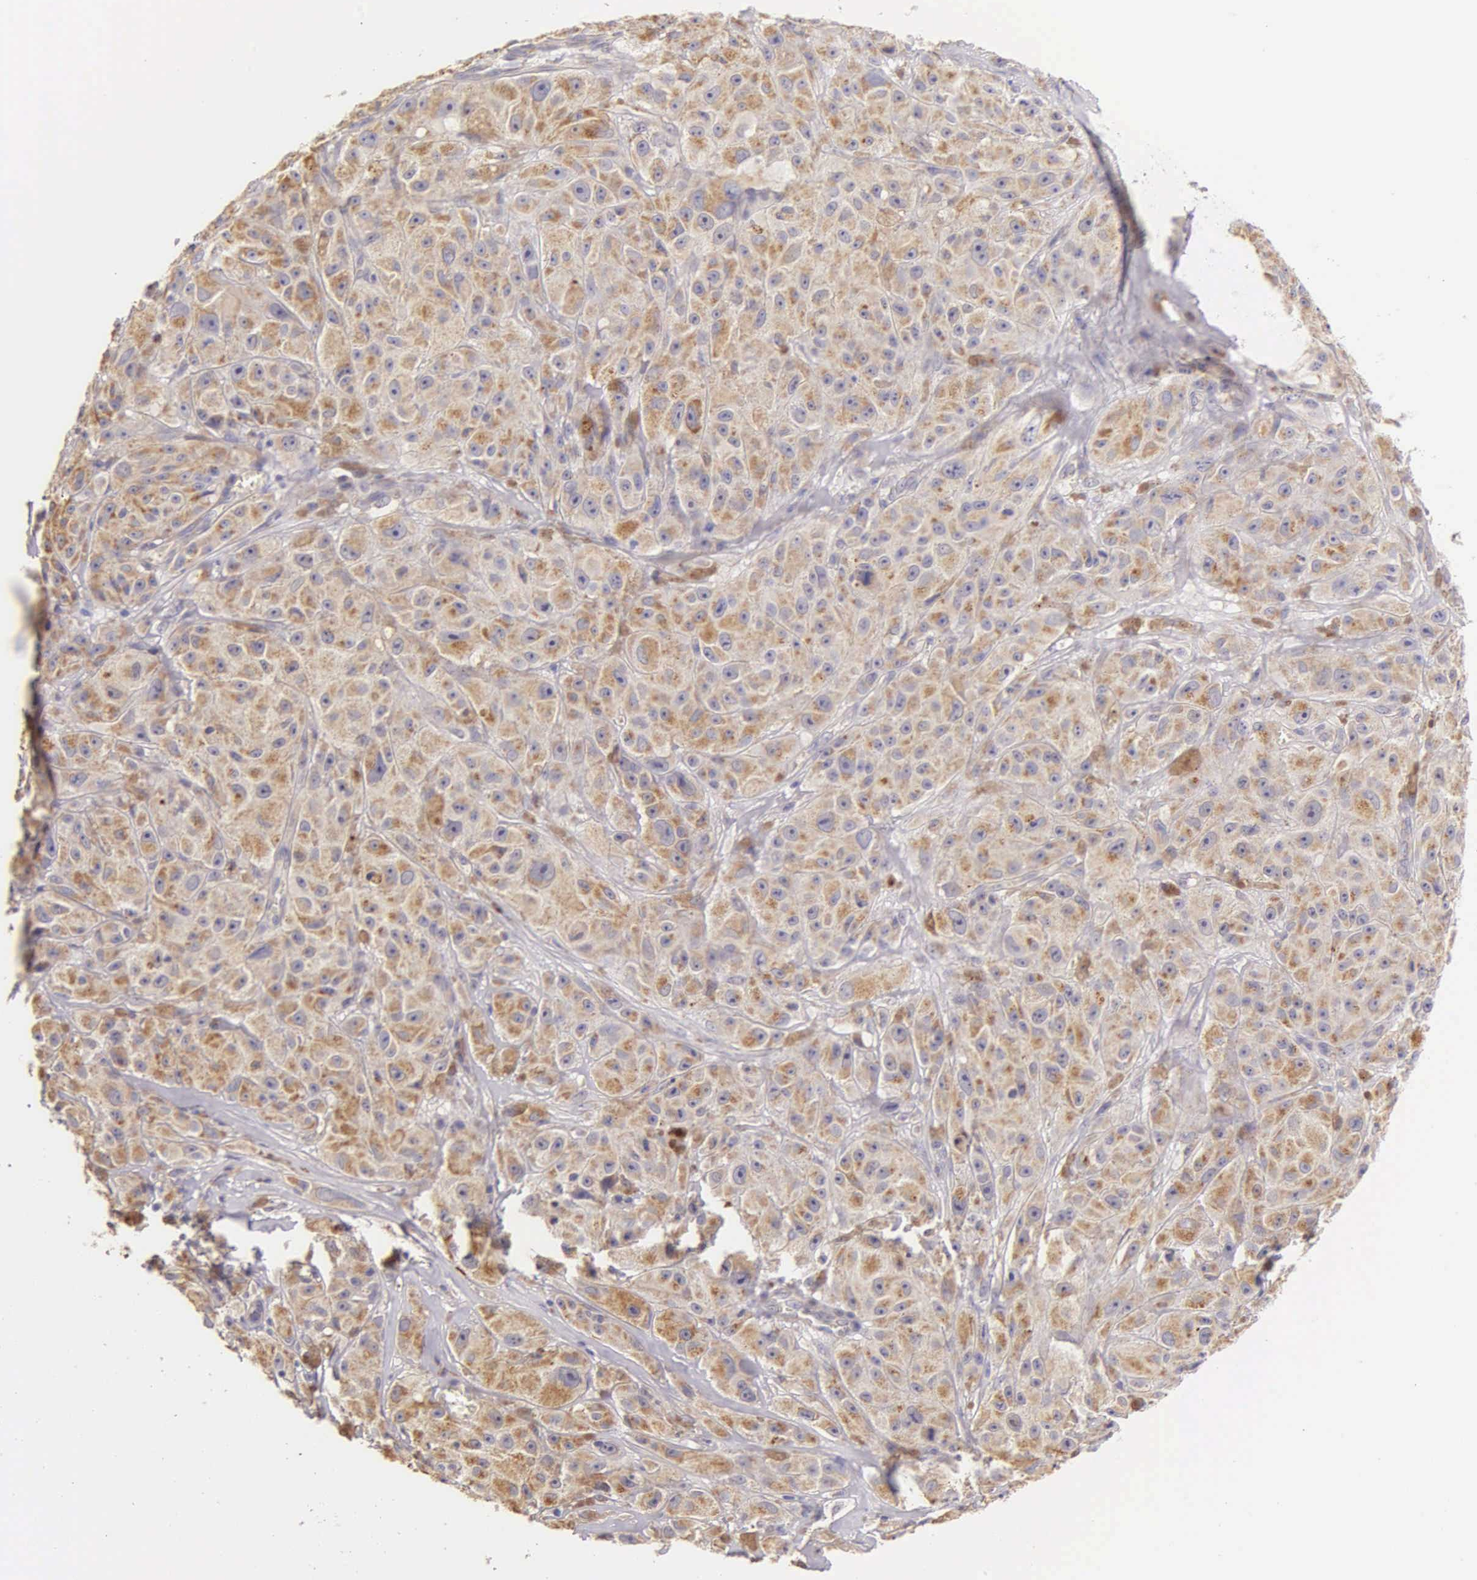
{"staining": {"intensity": "weak", "quantity": "25%-75%", "location": "cytoplasmic/membranous"}, "tissue": "melanoma", "cell_type": "Tumor cells", "image_type": "cancer", "snomed": [{"axis": "morphology", "description": "Malignant melanoma, NOS"}, {"axis": "topography", "description": "Skin"}], "caption": "IHC (DAB (3,3'-diaminobenzidine)) staining of malignant melanoma shows weak cytoplasmic/membranous protein expression in approximately 25%-75% of tumor cells. (DAB = brown stain, brightfield microscopy at high magnification).", "gene": "ESR1", "patient": {"sex": "male", "age": 56}}